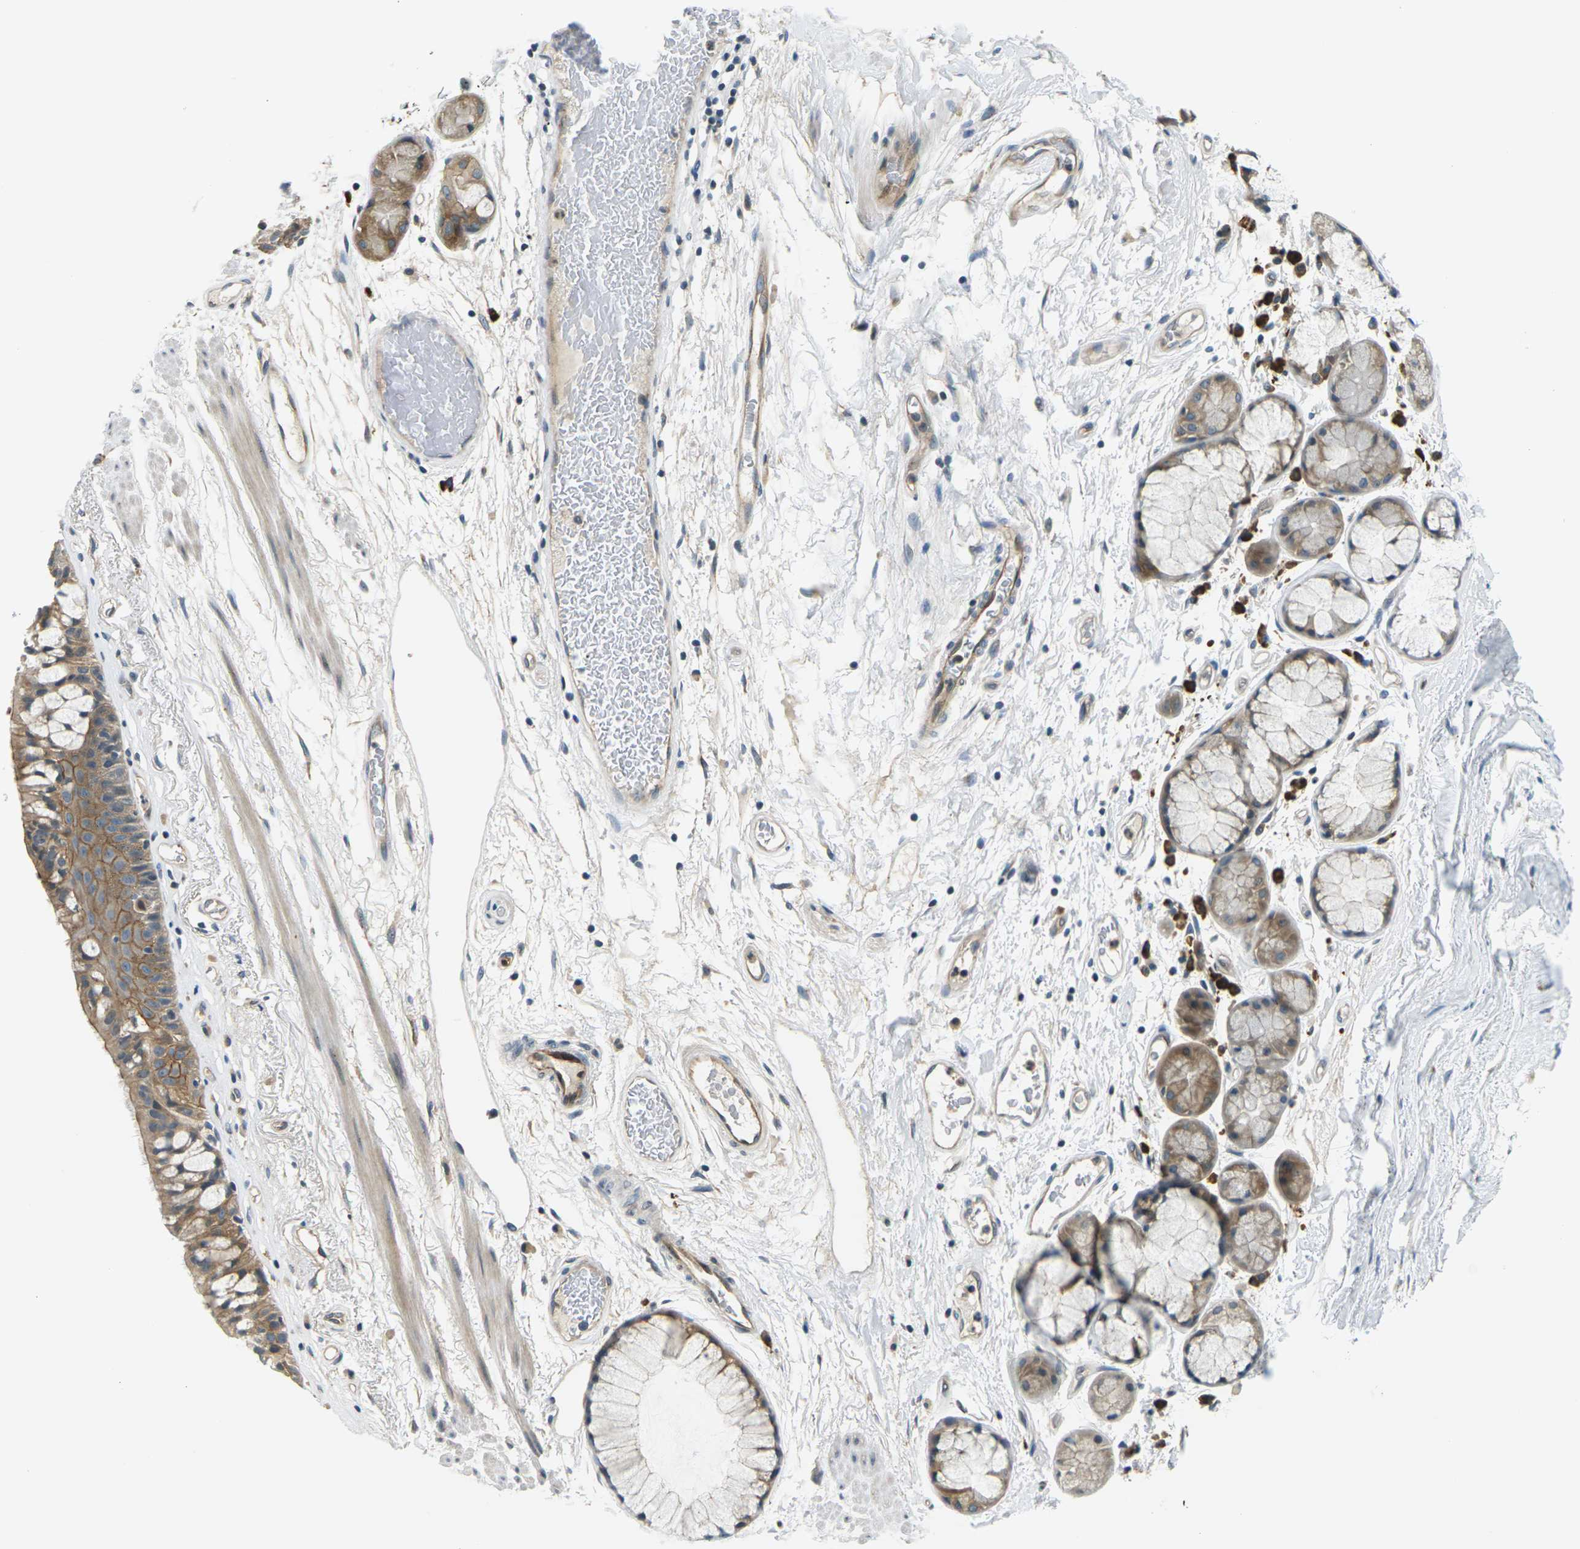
{"staining": {"intensity": "moderate", "quantity": ">75%", "location": "cytoplasmic/membranous"}, "tissue": "bronchus", "cell_type": "Respiratory epithelial cells", "image_type": "normal", "snomed": [{"axis": "morphology", "description": "Normal tissue, NOS"}, {"axis": "topography", "description": "Bronchus"}], "caption": "Moderate cytoplasmic/membranous staining is present in approximately >75% of respiratory epithelial cells in normal bronchus.", "gene": "SLC13A3", "patient": {"sex": "male", "age": 66}}